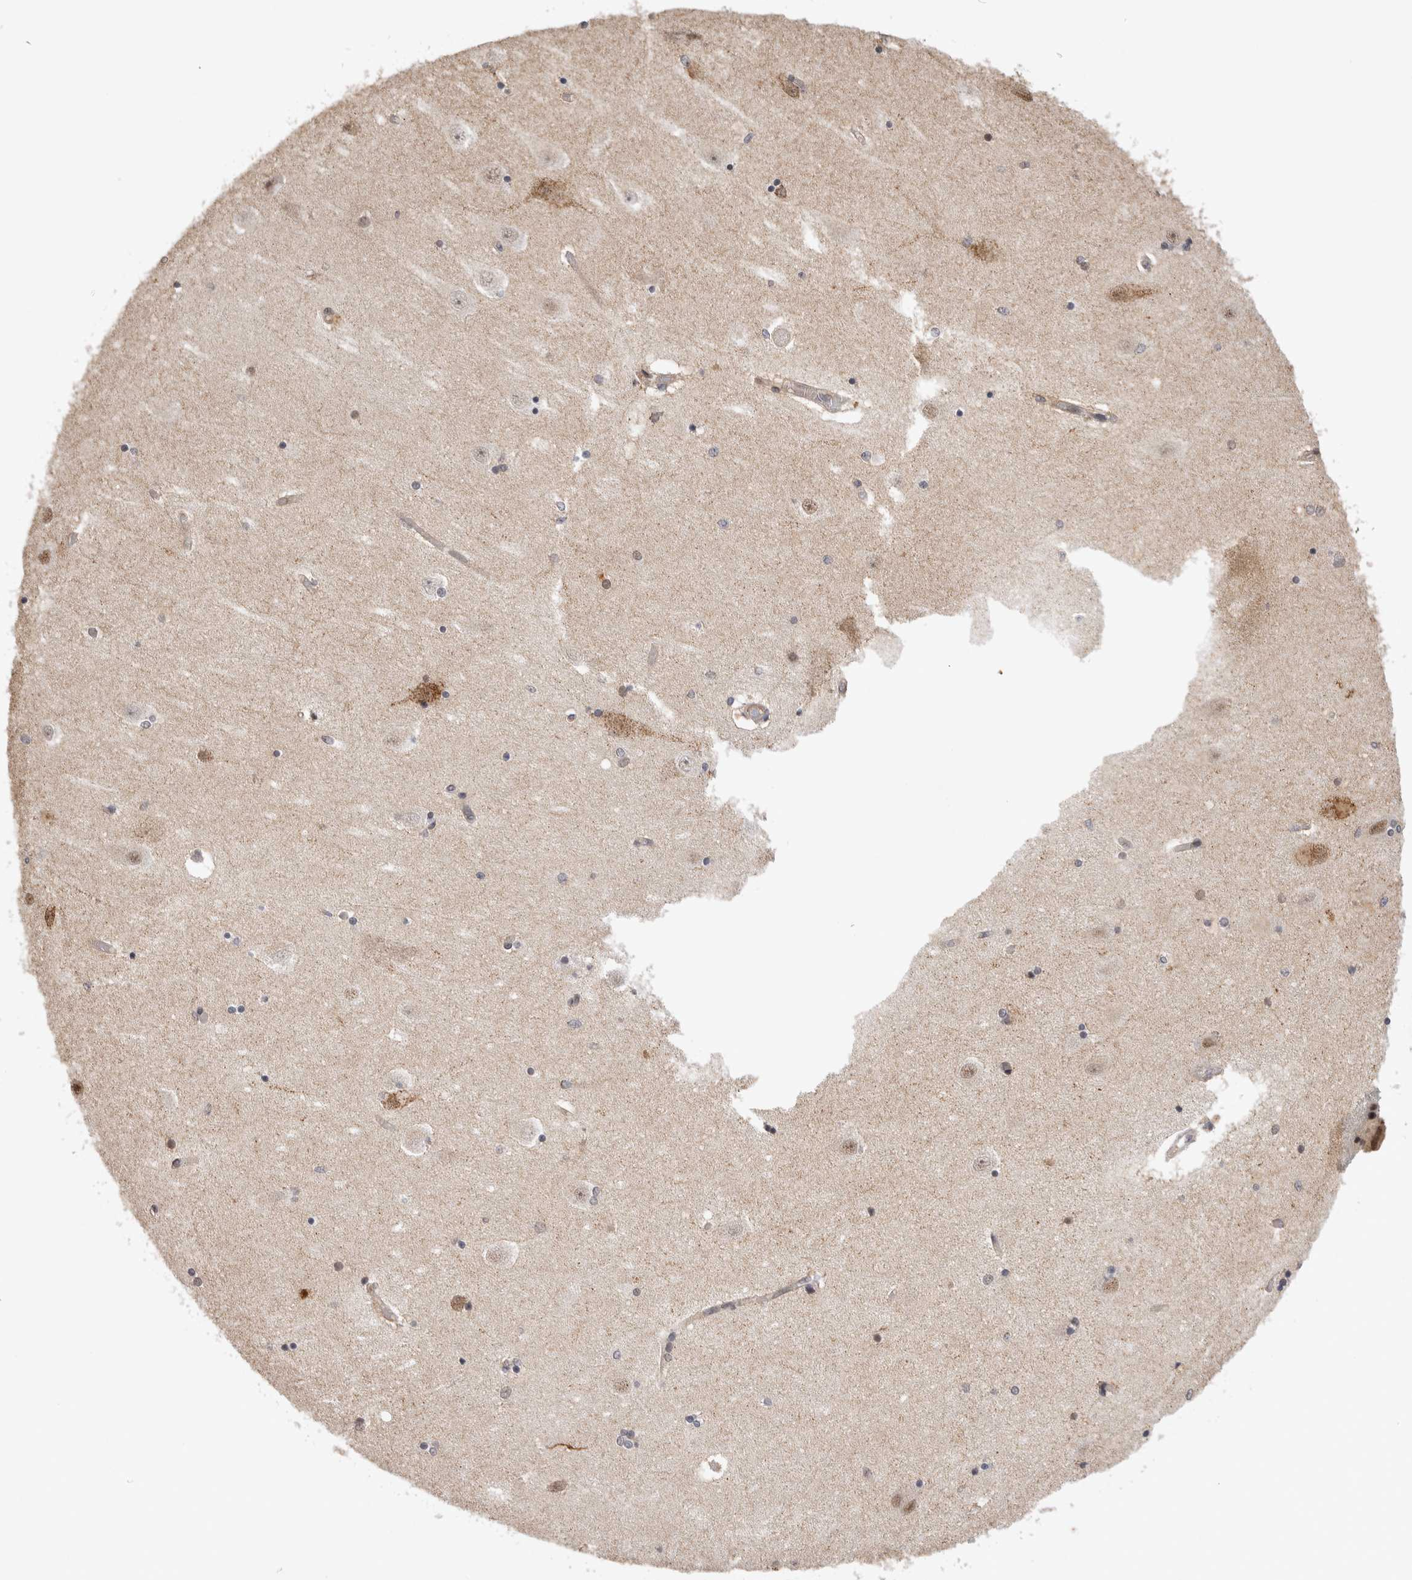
{"staining": {"intensity": "moderate", "quantity": "<25%", "location": "nuclear"}, "tissue": "hippocampus", "cell_type": "Glial cells", "image_type": "normal", "snomed": [{"axis": "morphology", "description": "Normal tissue, NOS"}, {"axis": "topography", "description": "Hippocampus"}], "caption": "Moderate nuclear protein expression is seen in about <25% of glial cells in hippocampus.", "gene": "TMEM65", "patient": {"sex": "female", "age": 54}}